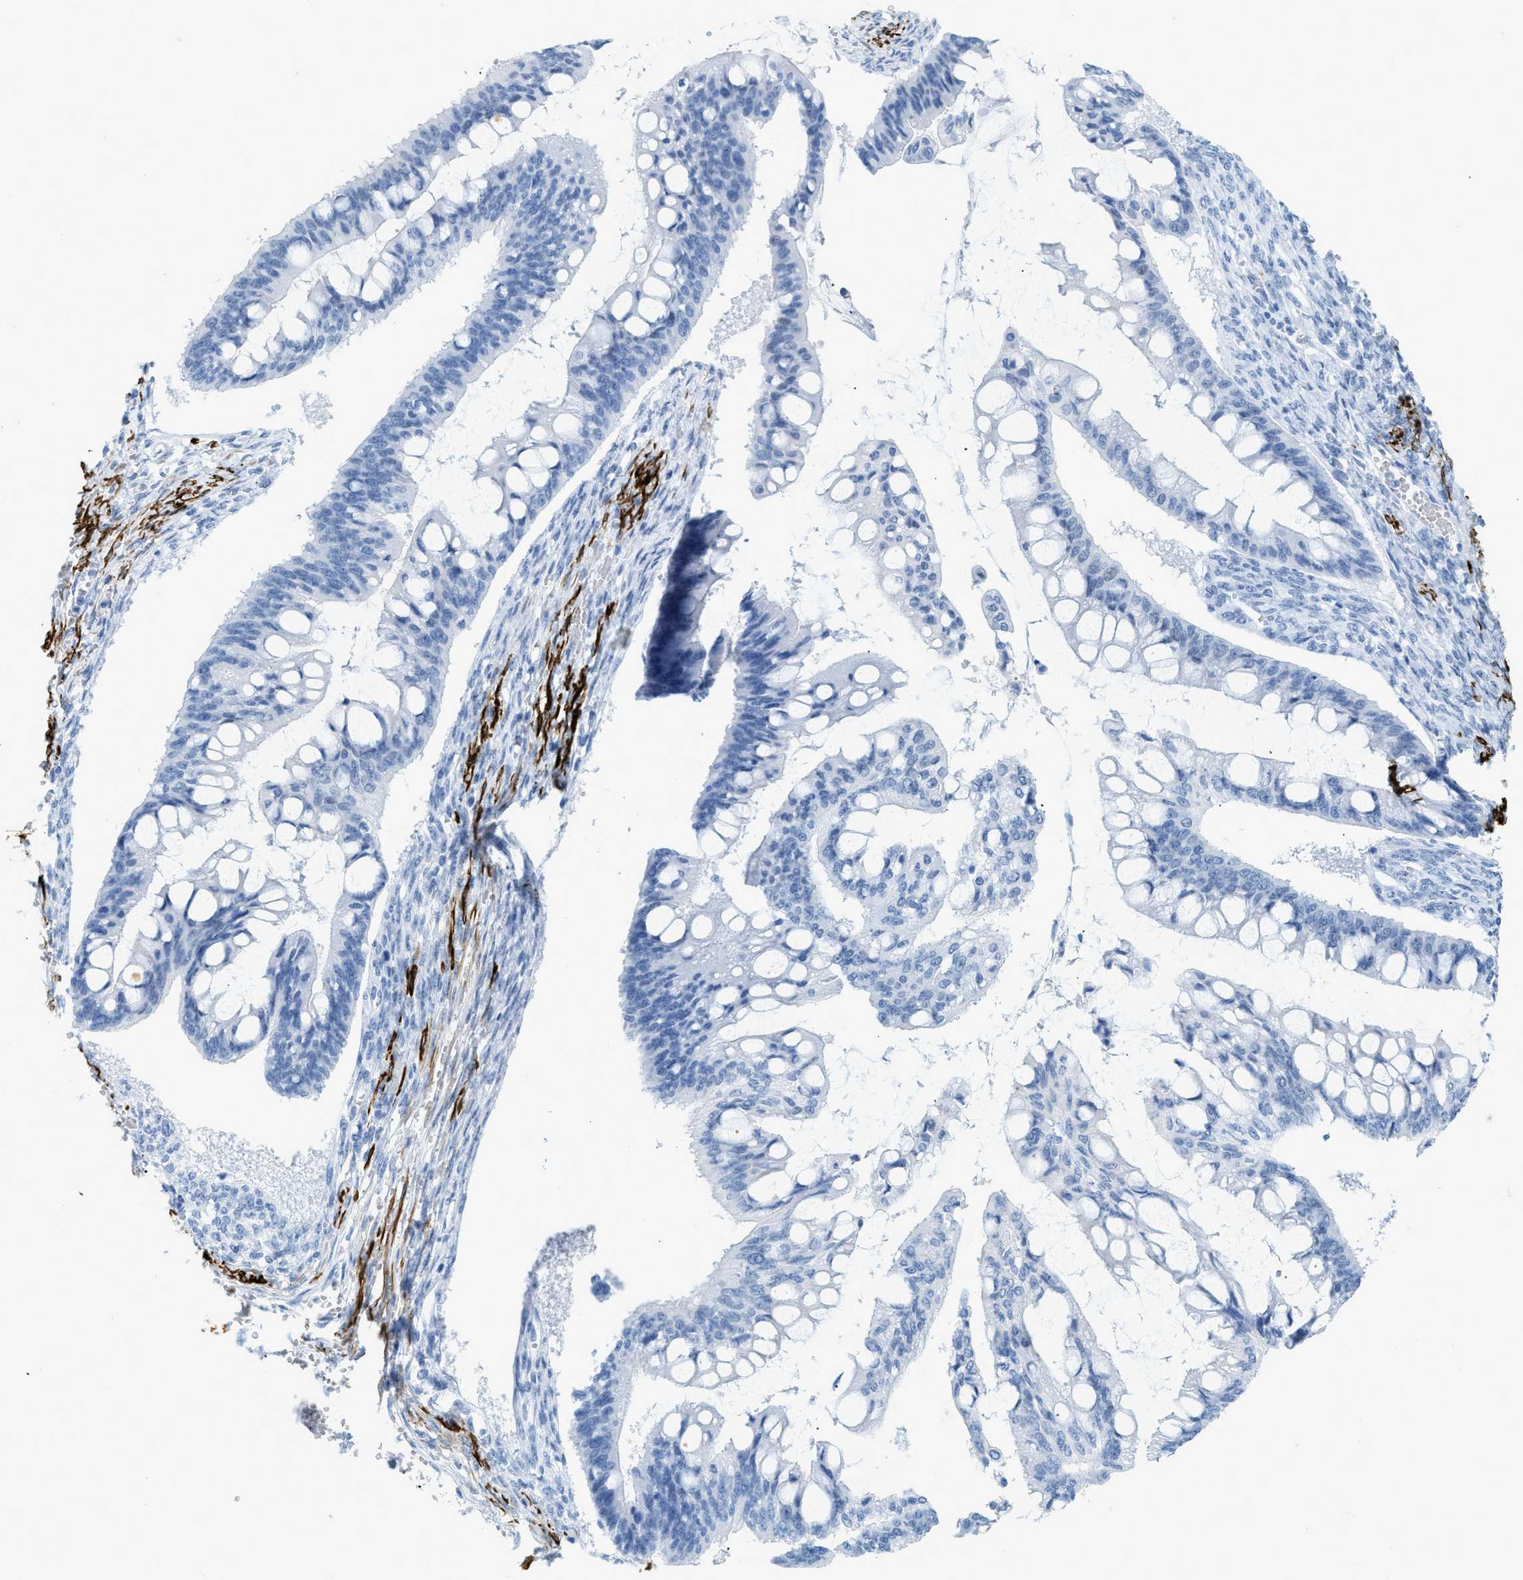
{"staining": {"intensity": "negative", "quantity": "none", "location": "none"}, "tissue": "ovarian cancer", "cell_type": "Tumor cells", "image_type": "cancer", "snomed": [{"axis": "morphology", "description": "Cystadenocarcinoma, mucinous, NOS"}, {"axis": "topography", "description": "Ovary"}], "caption": "Image shows no significant protein expression in tumor cells of ovarian mucinous cystadenocarcinoma.", "gene": "DES", "patient": {"sex": "female", "age": 73}}